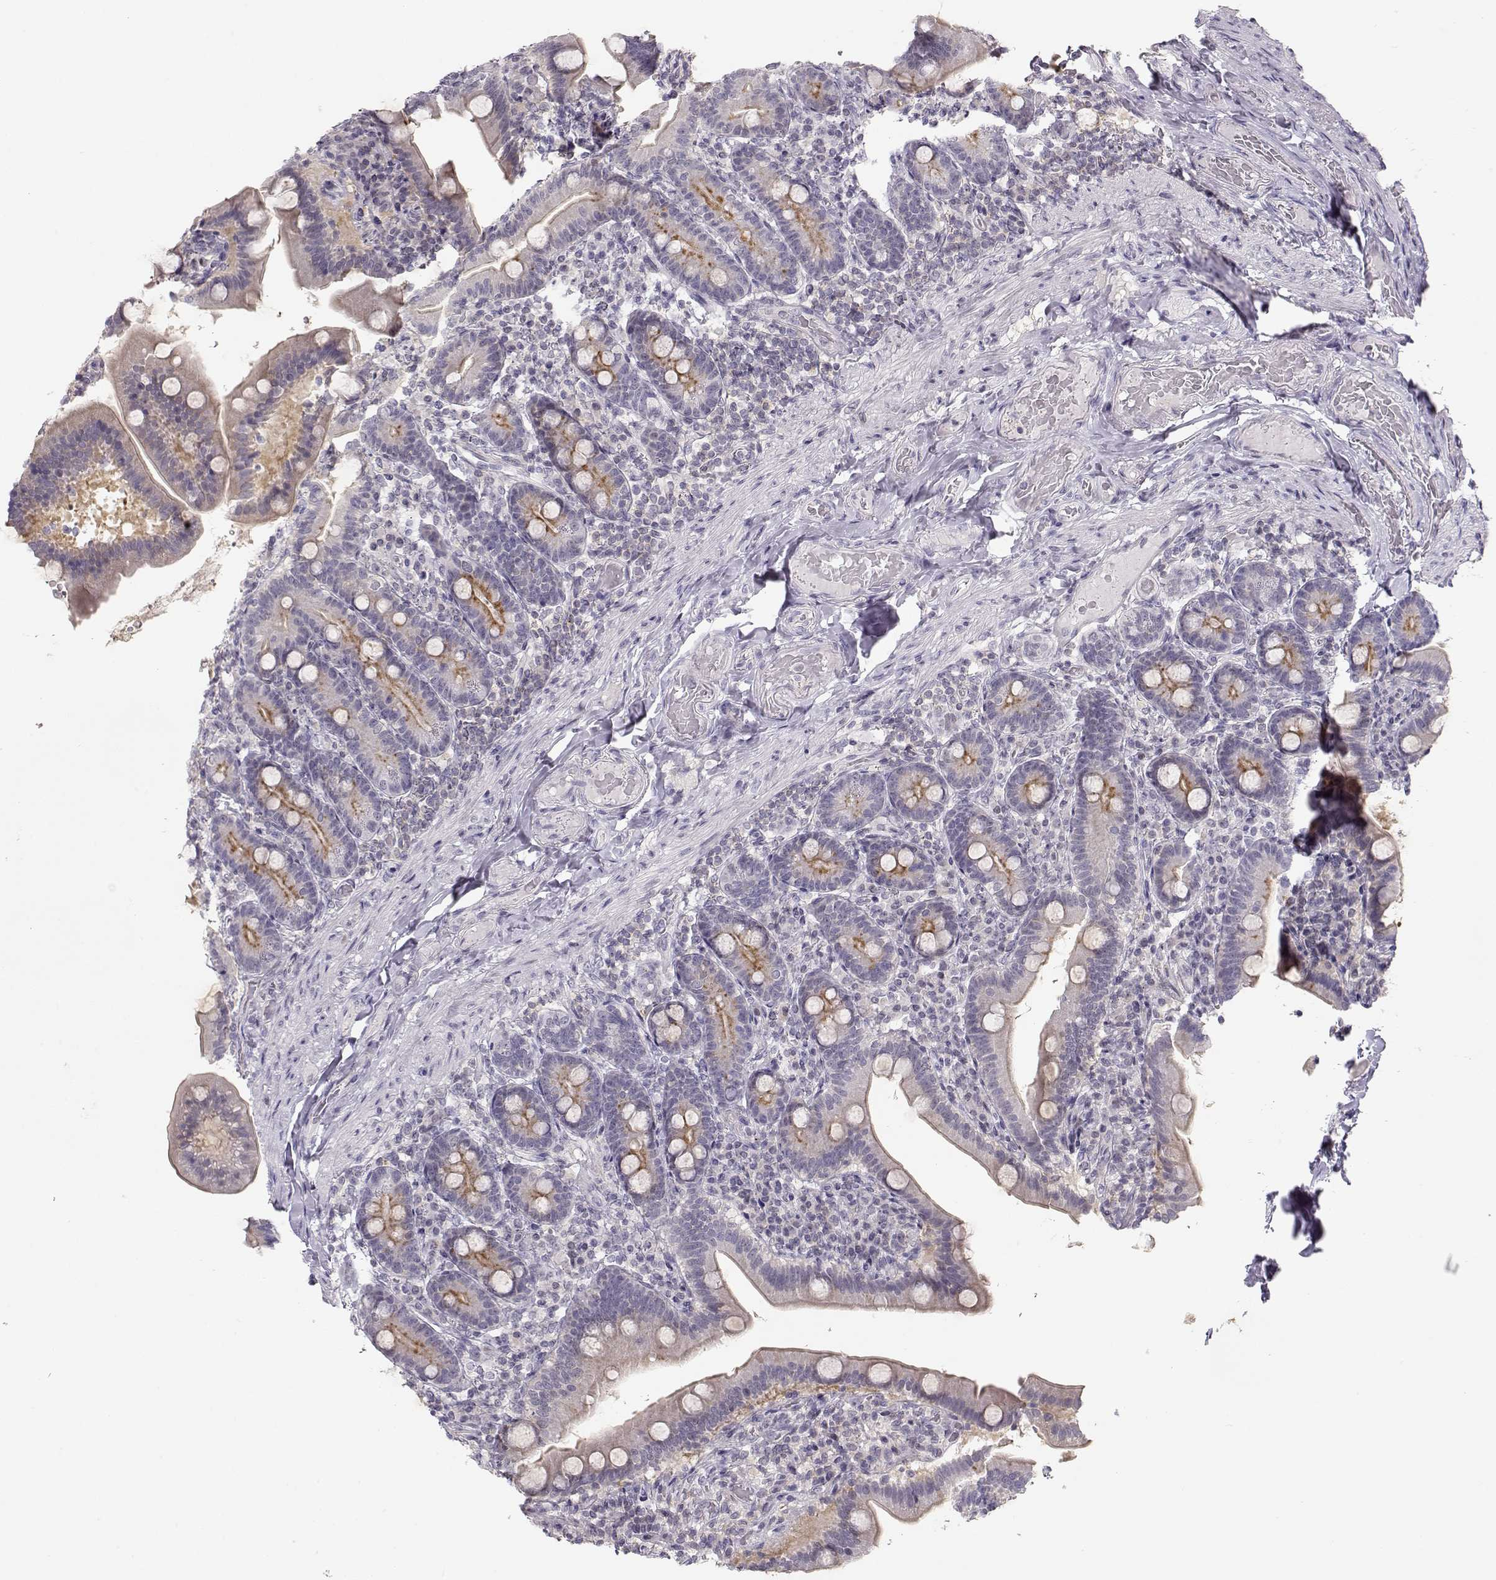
{"staining": {"intensity": "moderate", "quantity": "<25%", "location": "cytoplasmic/membranous"}, "tissue": "small intestine", "cell_type": "Glandular cells", "image_type": "normal", "snomed": [{"axis": "morphology", "description": "Normal tissue, NOS"}, {"axis": "topography", "description": "Small intestine"}], "caption": "Moderate cytoplasmic/membranous positivity is appreciated in about <25% of glandular cells in unremarkable small intestine.", "gene": "TEPP", "patient": {"sex": "male", "age": 66}}